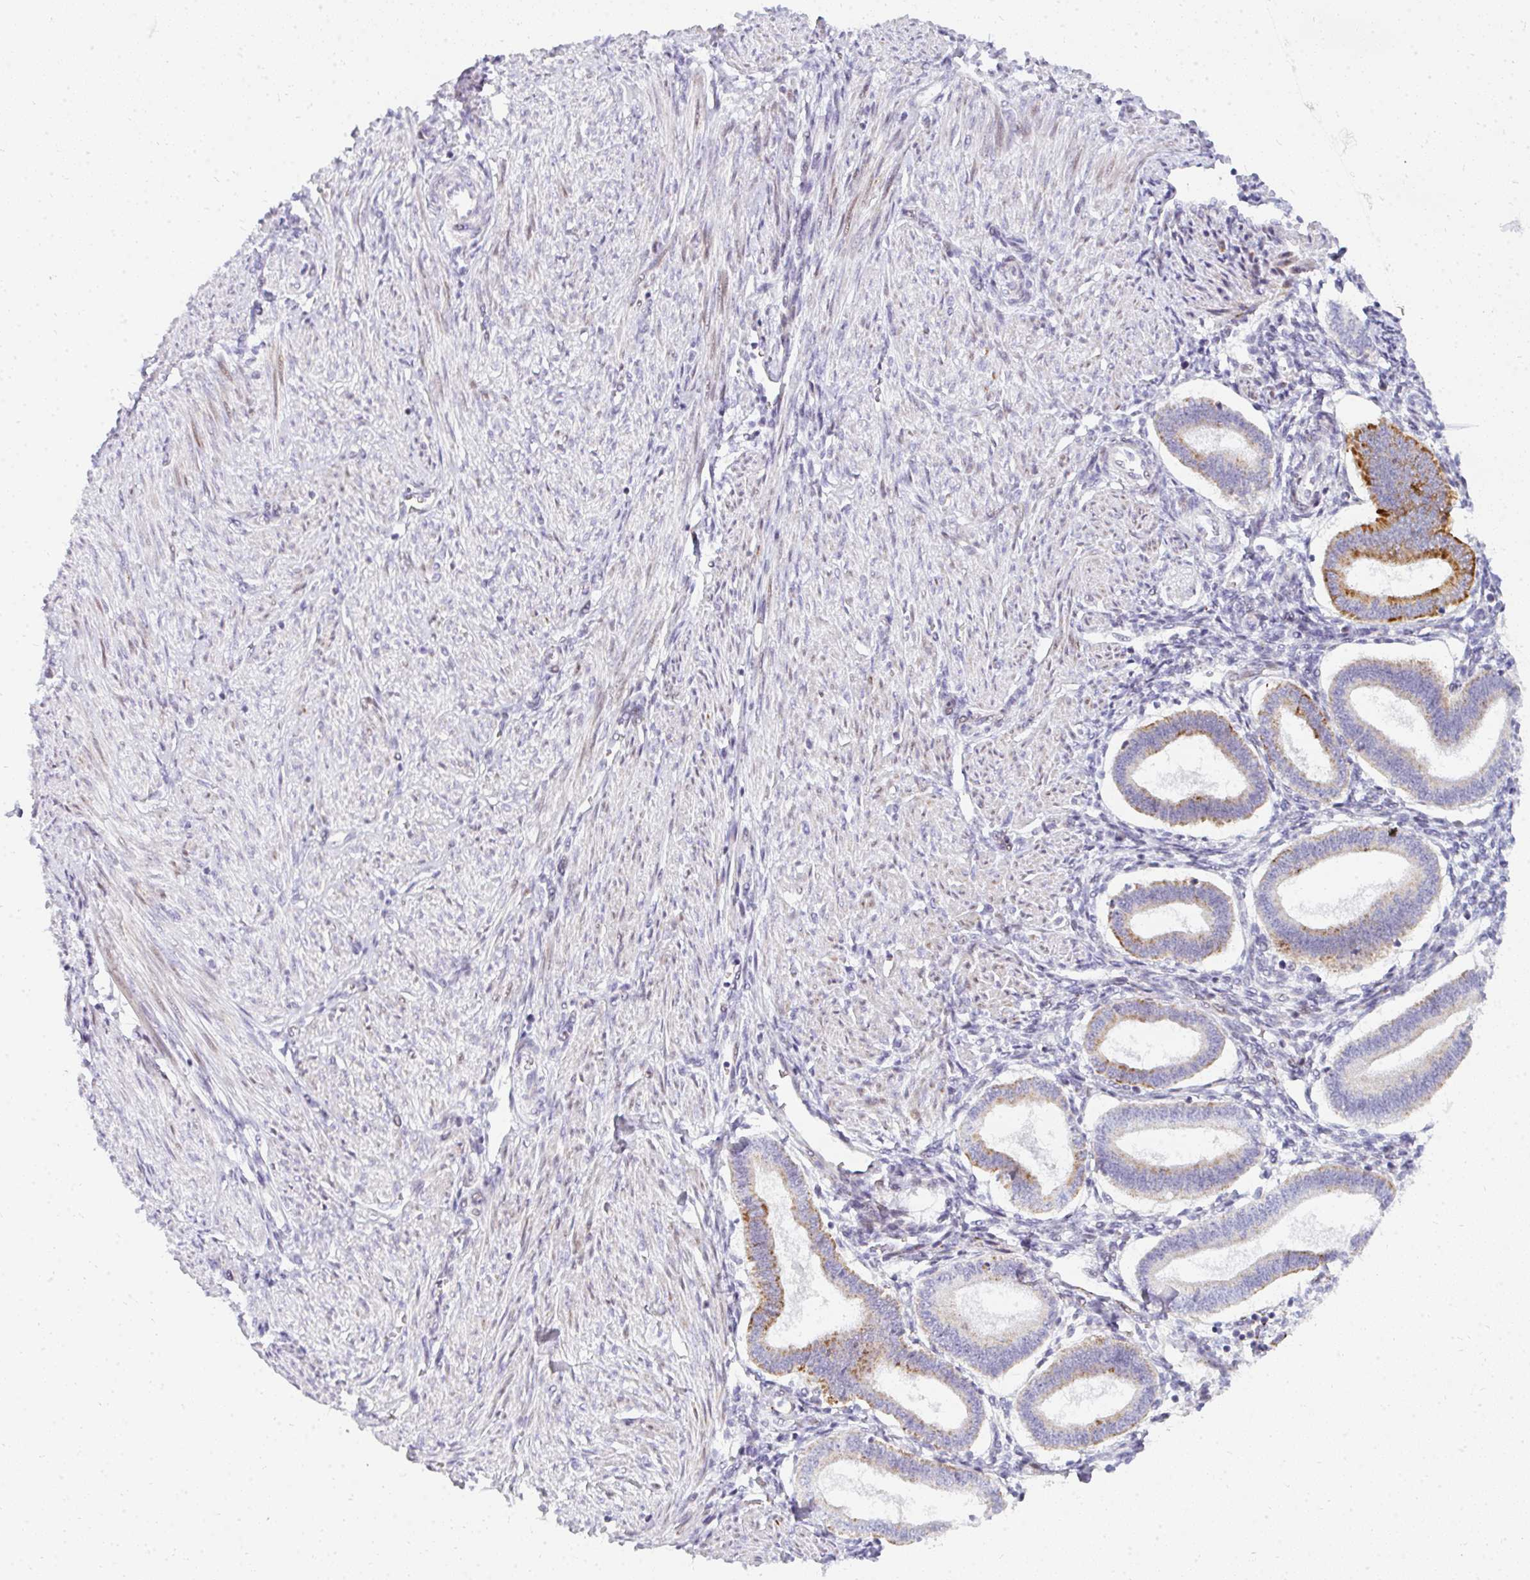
{"staining": {"intensity": "negative", "quantity": "none", "location": "none"}, "tissue": "endometrium", "cell_type": "Cells in endometrial stroma", "image_type": "normal", "snomed": [{"axis": "morphology", "description": "Normal tissue, NOS"}, {"axis": "topography", "description": "Endometrium"}], "caption": "Cells in endometrial stroma are negative for brown protein staining in benign endometrium. The staining is performed using DAB brown chromogen with nuclei counter-stained in using hematoxylin.", "gene": "PLA2G5", "patient": {"sex": "female", "age": 24}}